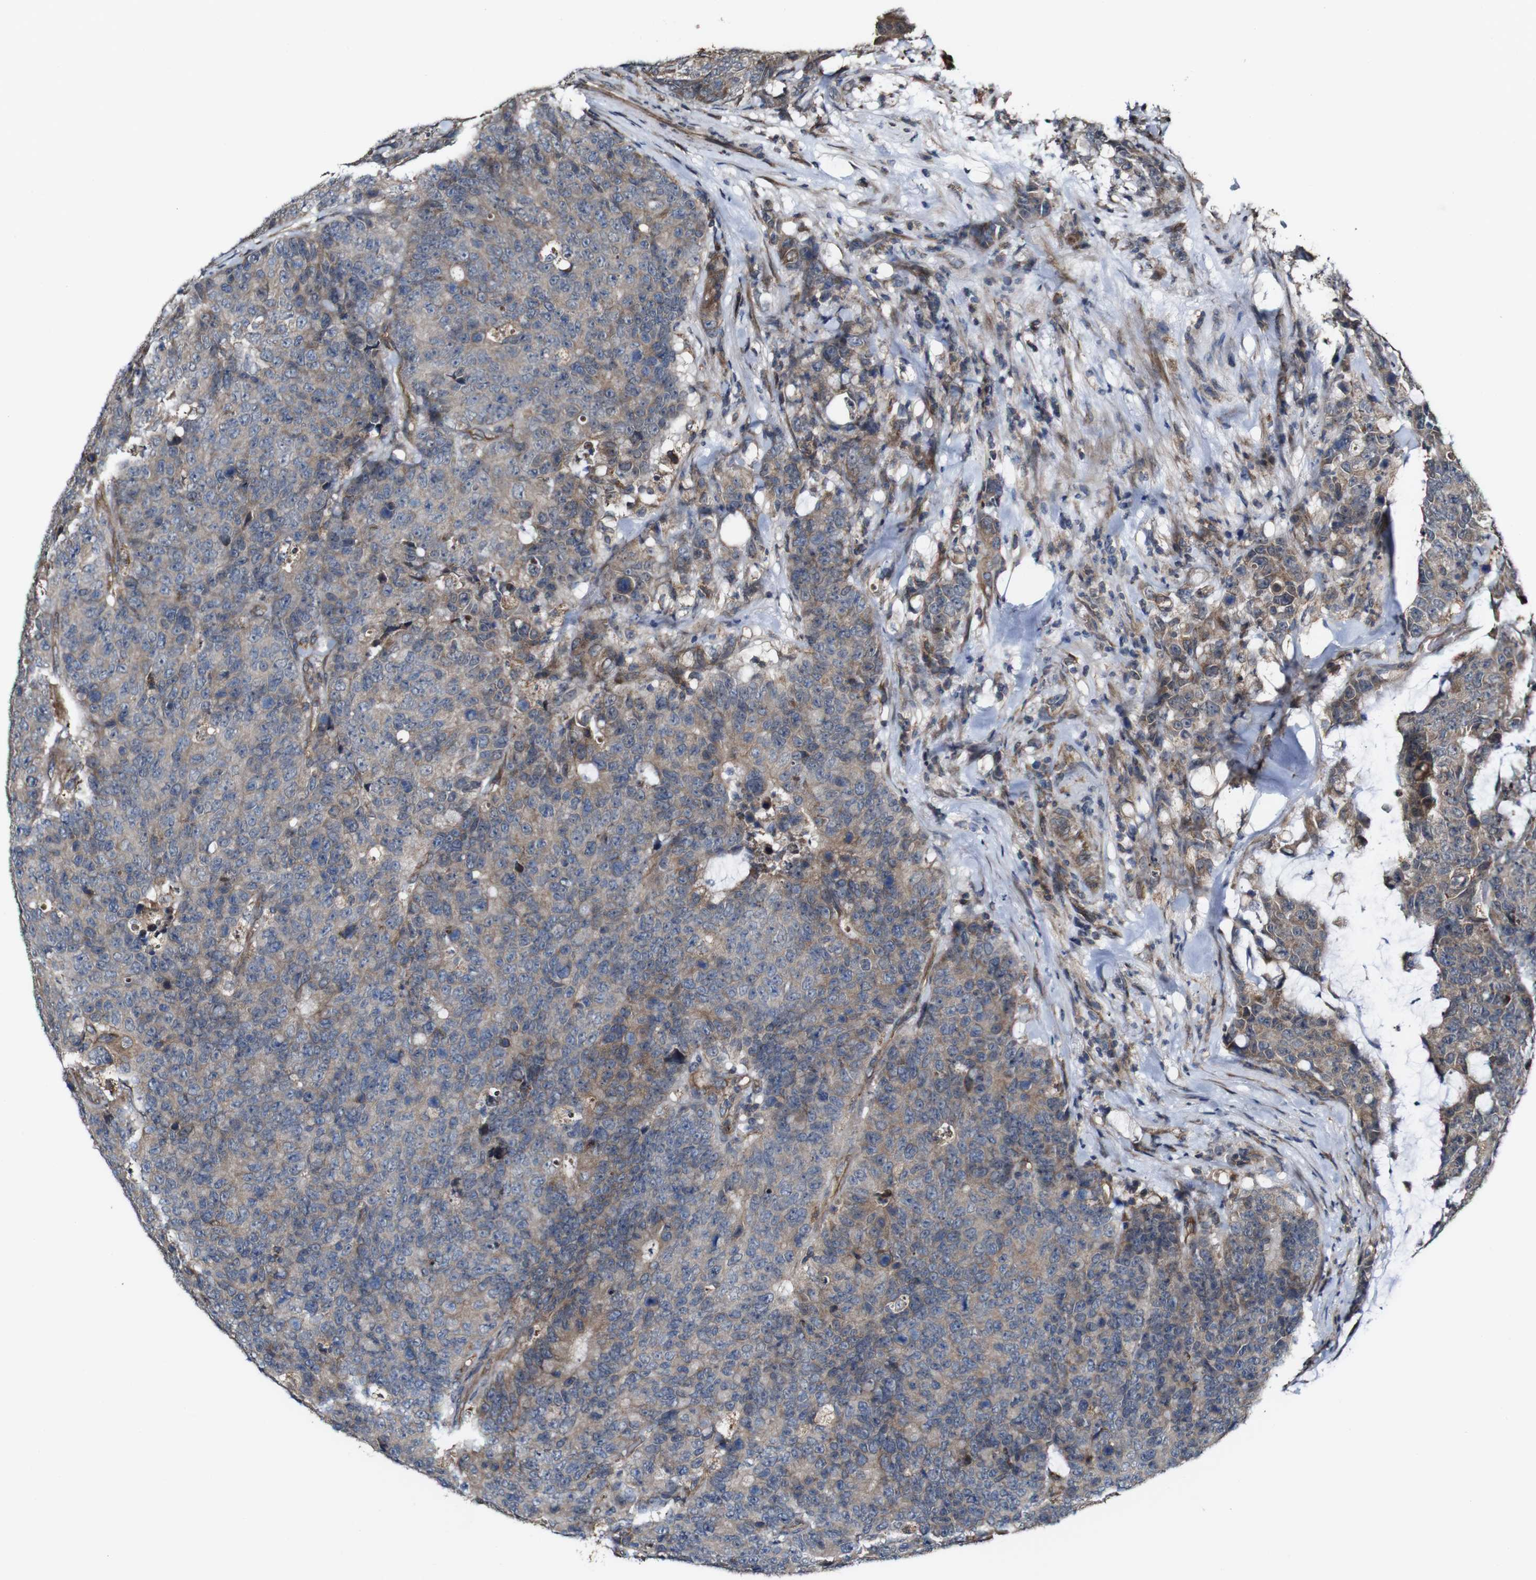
{"staining": {"intensity": "moderate", "quantity": ">75%", "location": "cytoplasmic/membranous"}, "tissue": "colorectal cancer", "cell_type": "Tumor cells", "image_type": "cancer", "snomed": [{"axis": "morphology", "description": "Adenocarcinoma, NOS"}, {"axis": "topography", "description": "Colon"}], "caption": "A brown stain shows moderate cytoplasmic/membranous positivity of a protein in colorectal cancer (adenocarcinoma) tumor cells. Nuclei are stained in blue.", "gene": "BTN3A3", "patient": {"sex": "female", "age": 86}}